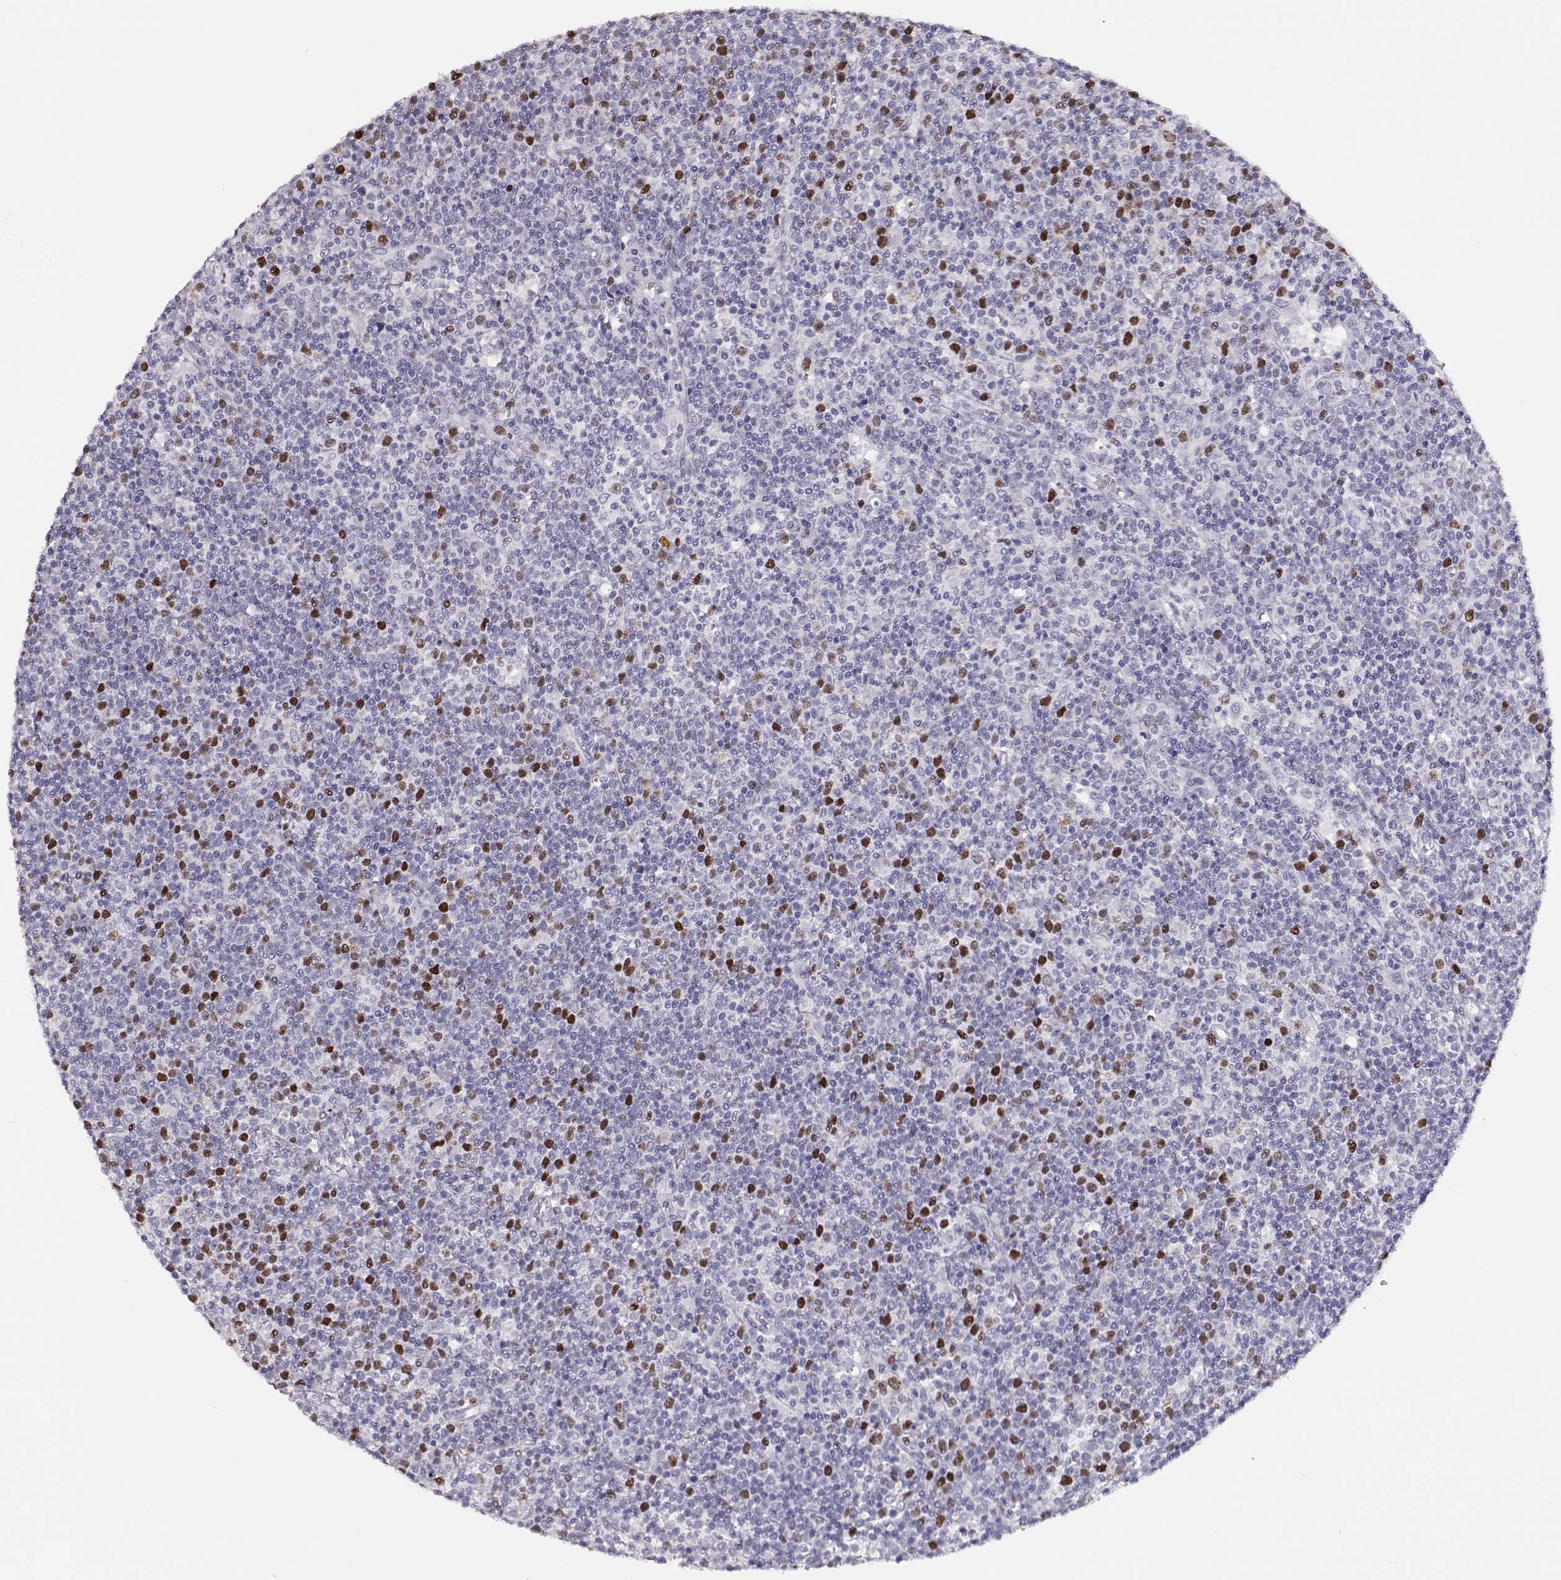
{"staining": {"intensity": "moderate", "quantity": "<25%", "location": "nuclear"}, "tissue": "lymphoma", "cell_type": "Tumor cells", "image_type": "cancer", "snomed": [{"axis": "morphology", "description": "Malignant lymphoma, non-Hodgkin's type, High grade"}, {"axis": "topography", "description": "Lymph node"}], "caption": "Human malignant lymphoma, non-Hodgkin's type (high-grade) stained with a protein marker demonstrates moderate staining in tumor cells.", "gene": "SGO1", "patient": {"sex": "male", "age": 61}}